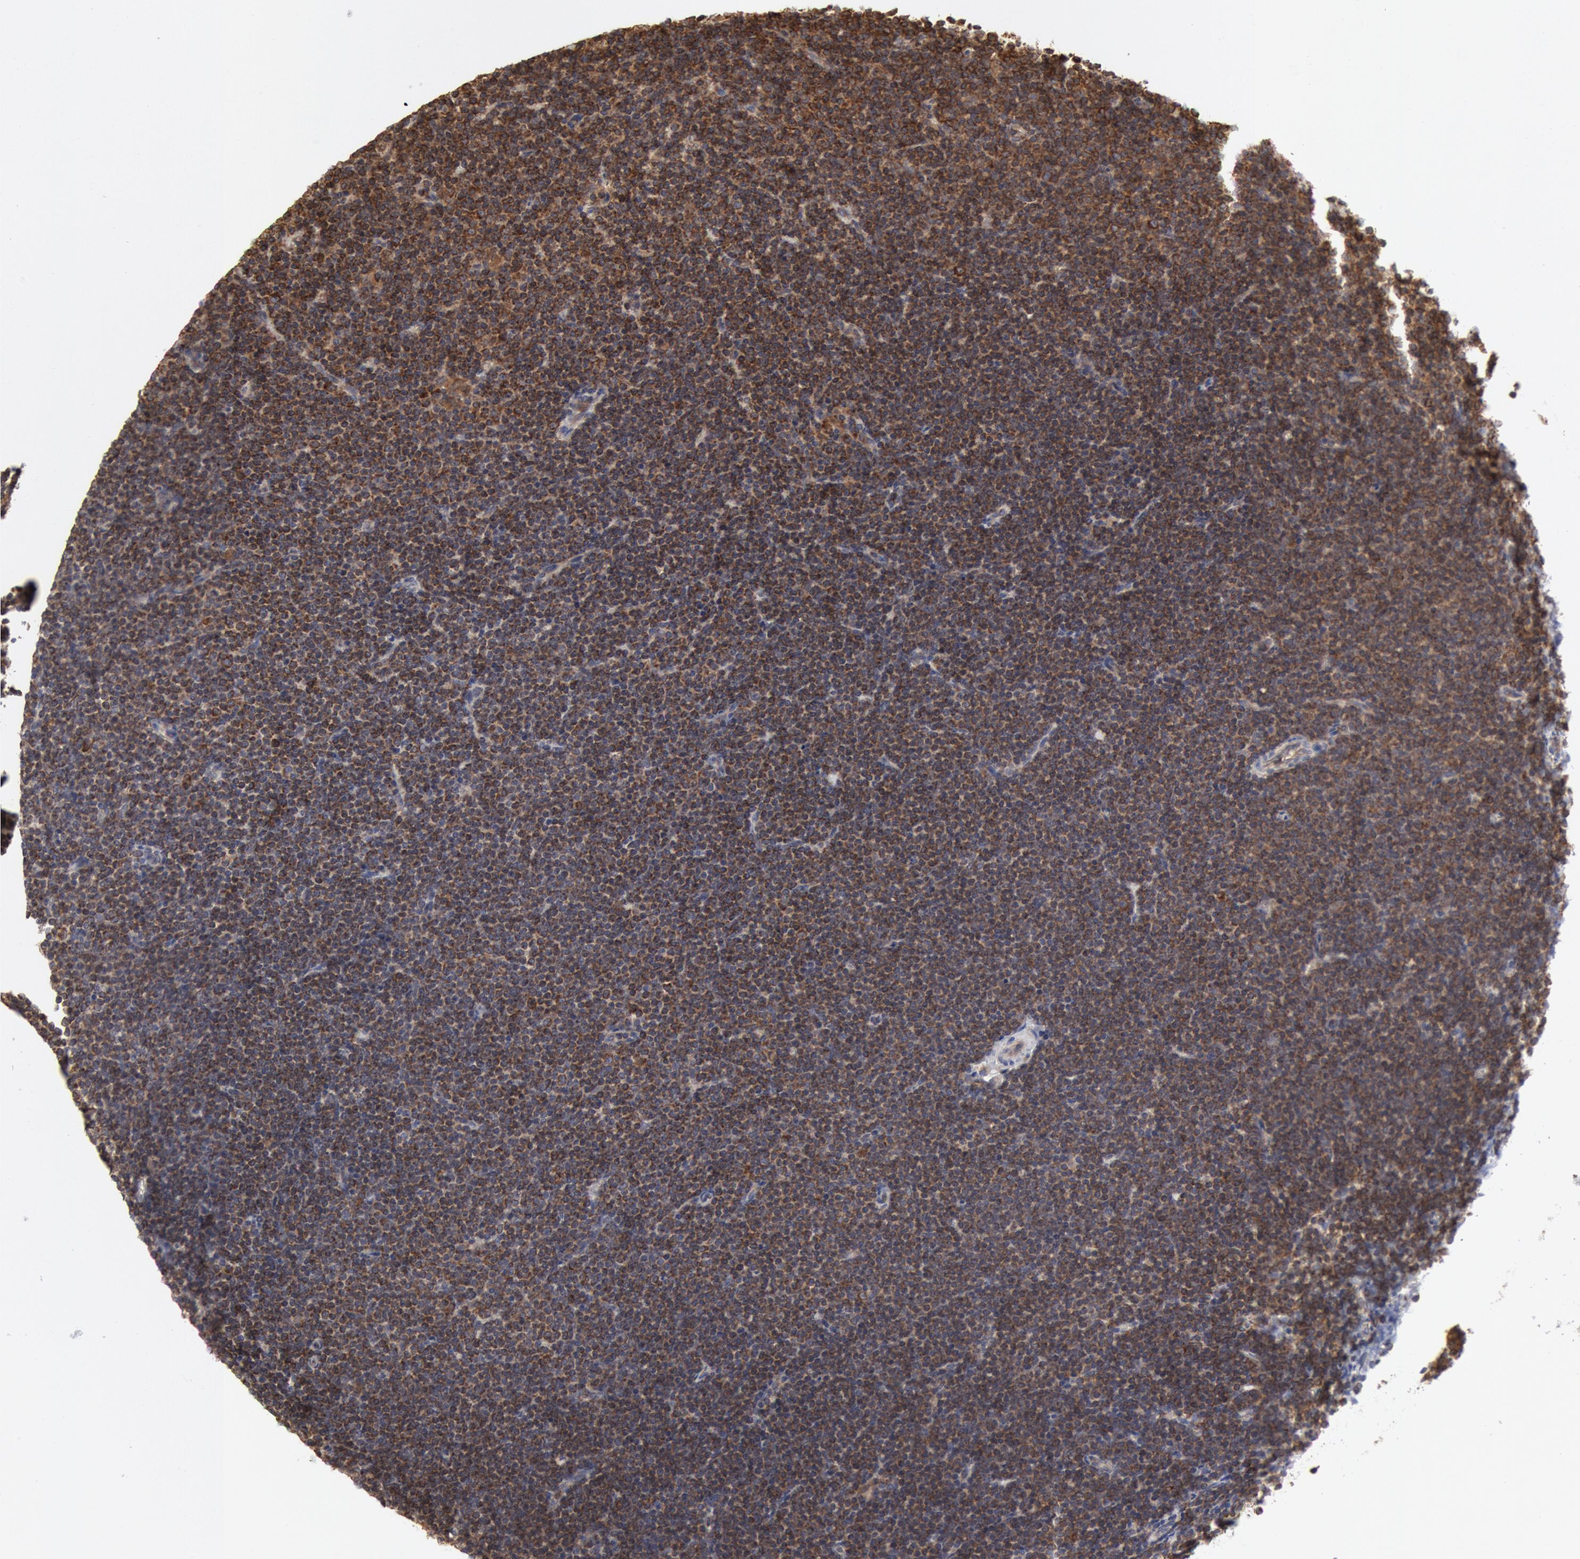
{"staining": {"intensity": "weak", "quantity": ">75%", "location": "cytoplasmic/membranous"}, "tissue": "lymphoma", "cell_type": "Tumor cells", "image_type": "cancer", "snomed": [{"axis": "morphology", "description": "Malignant lymphoma, non-Hodgkin's type, Low grade"}, {"axis": "topography", "description": "Lymph node"}], "caption": "Human malignant lymphoma, non-Hodgkin's type (low-grade) stained with a protein marker demonstrates weak staining in tumor cells.", "gene": "OSBPL8", "patient": {"sex": "female", "age": 69}}